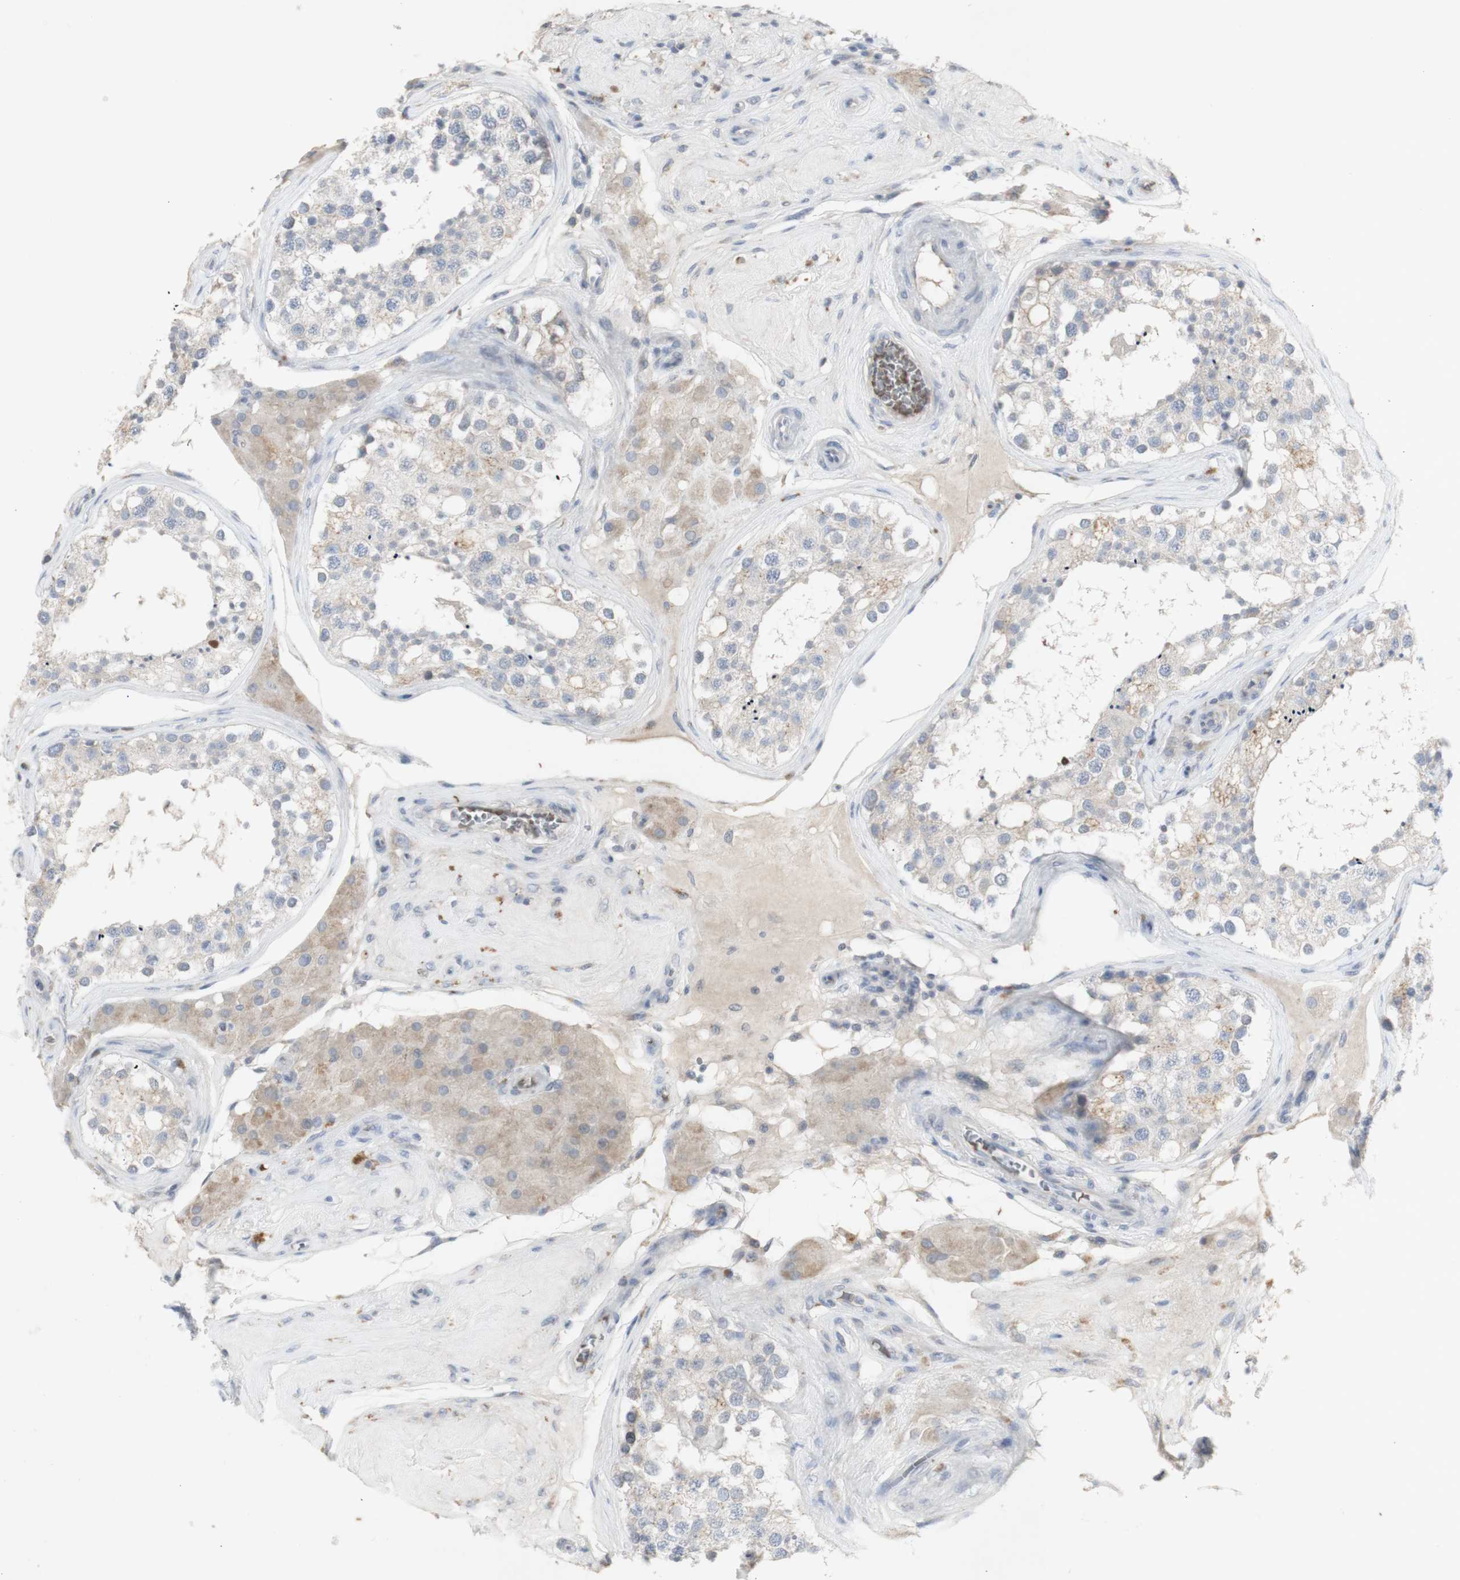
{"staining": {"intensity": "weak", "quantity": ">75%", "location": "cytoplasmic/membranous"}, "tissue": "testis", "cell_type": "Cells in seminiferous ducts", "image_type": "normal", "snomed": [{"axis": "morphology", "description": "Normal tissue, NOS"}, {"axis": "topography", "description": "Testis"}], "caption": "Immunohistochemistry of benign human testis displays low levels of weak cytoplasmic/membranous staining in approximately >75% of cells in seminiferous ducts.", "gene": "INS", "patient": {"sex": "male", "age": 68}}